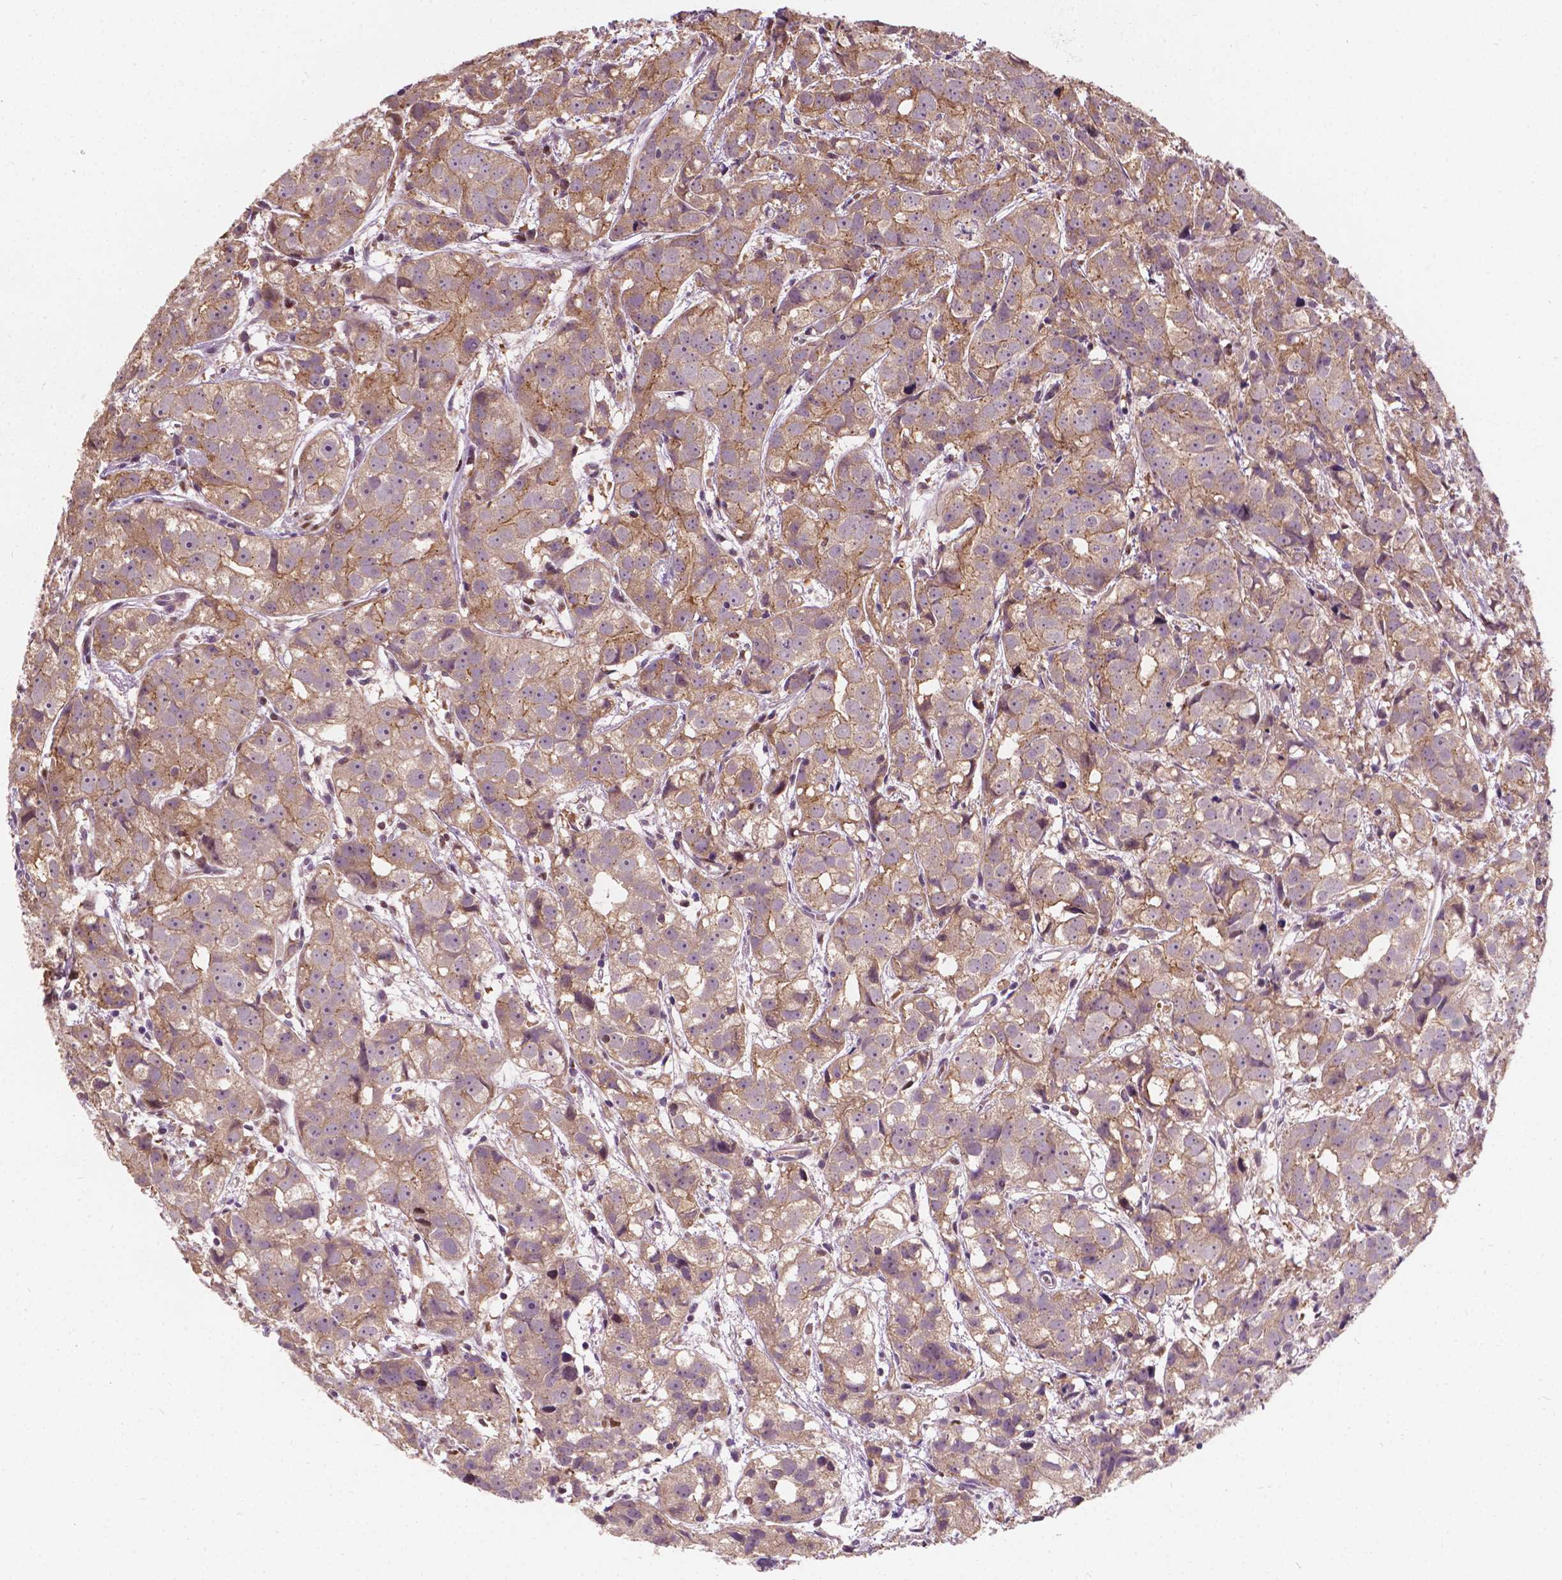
{"staining": {"intensity": "moderate", "quantity": "25%-75%", "location": "cytoplasmic/membranous"}, "tissue": "prostate cancer", "cell_type": "Tumor cells", "image_type": "cancer", "snomed": [{"axis": "morphology", "description": "Adenocarcinoma, High grade"}, {"axis": "topography", "description": "Prostate"}], "caption": "A brown stain shows moderate cytoplasmic/membranous positivity of a protein in prostate cancer tumor cells. Using DAB (3,3'-diaminobenzidine) (brown) and hematoxylin (blue) stains, captured at high magnification using brightfield microscopy.", "gene": "DUSP16", "patient": {"sex": "male", "age": 68}}